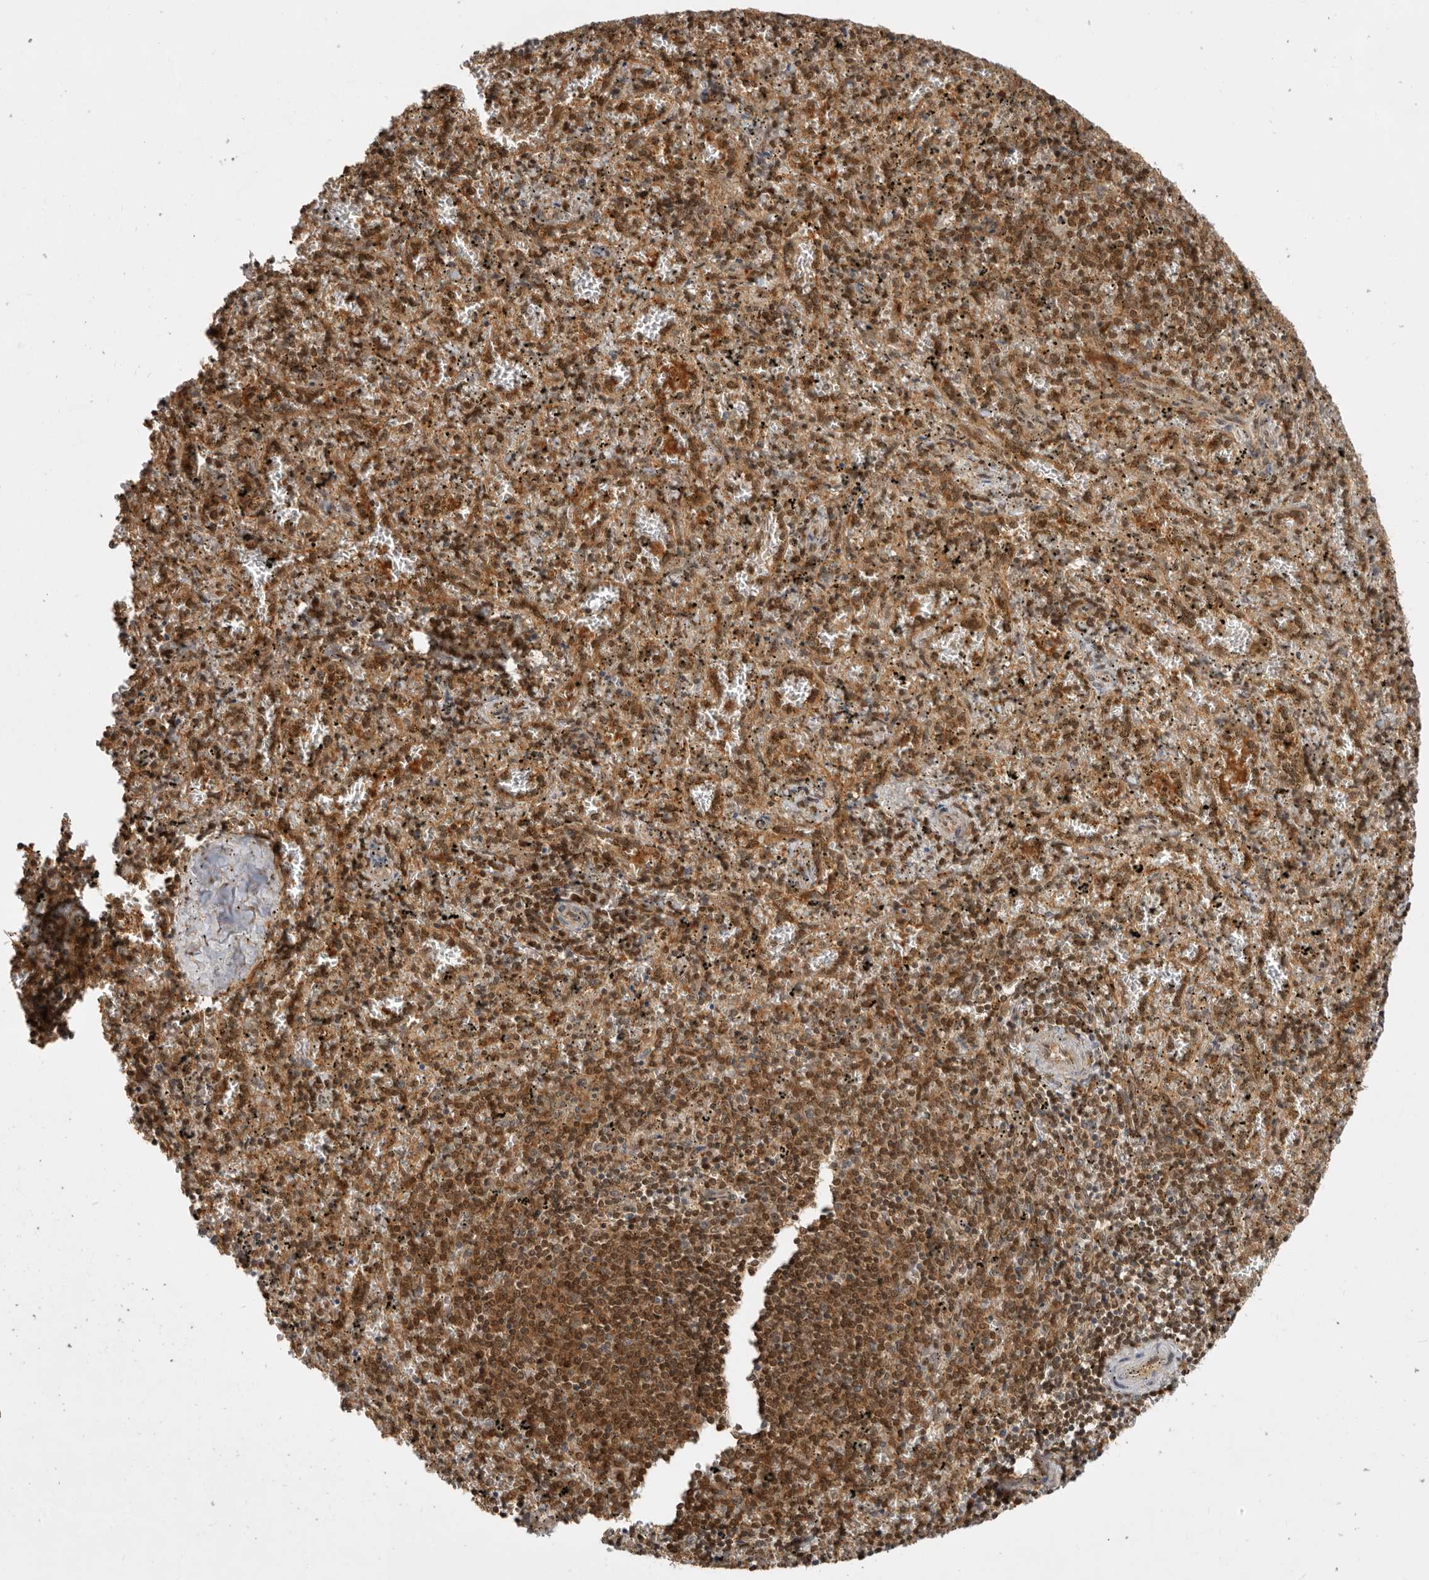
{"staining": {"intensity": "moderate", "quantity": ">75%", "location": "cytoplasmic/membranous,nuclear"}, "tissue": "spleen", "cell_type": "Cells in red pulp", "image_type": "normal", "snomed": [{"axis": "morphology", "description": "Normal tissue, NOS"}, {"axis": "topography", "description": "Spleen"}], "caption": "Immunohistochemical staining of normal human spleen displays medium levels of moderate cytoplasmic/membranous,nuclear staining in about >75% of cells in red pulp.", "gene": "ADPRS", "patient": {"sex": "male", "age": 11}}